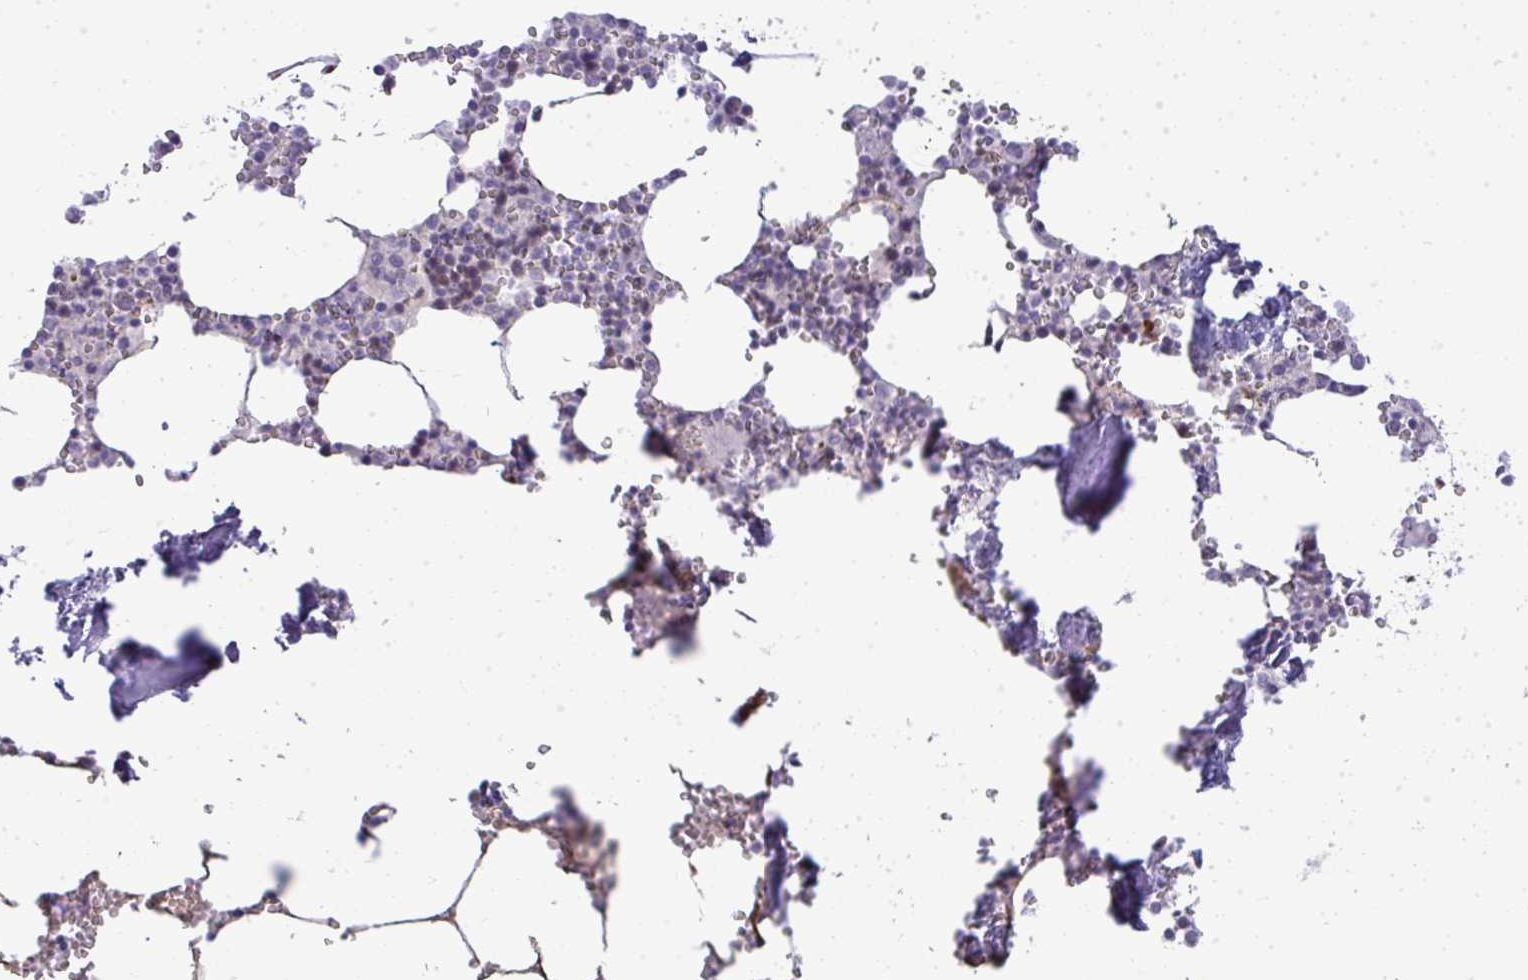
{"staining": {"intensity": "negative", "quantity": "none", "location": "none"}, "tissue": "bone marrow", "cell_type": "Hematopoietic cells", "image_type": "normal", "snomed": [{"axis": "morphology", "description": "Normal tissue, NOS"}, {"axis": "topography", "description": "Bone marrow"}], "caption": "Hematopoietic cells are negative for brown protein staining in benign bone marrow. Brightfield microscopy of IHC stained with DAB (3,3'-diaminobenzidine) (brown) and hematoxylin (blue), captured at high magnification.", "gene": "UBE2S", "patient": {"sex": "male", "age": 54}}